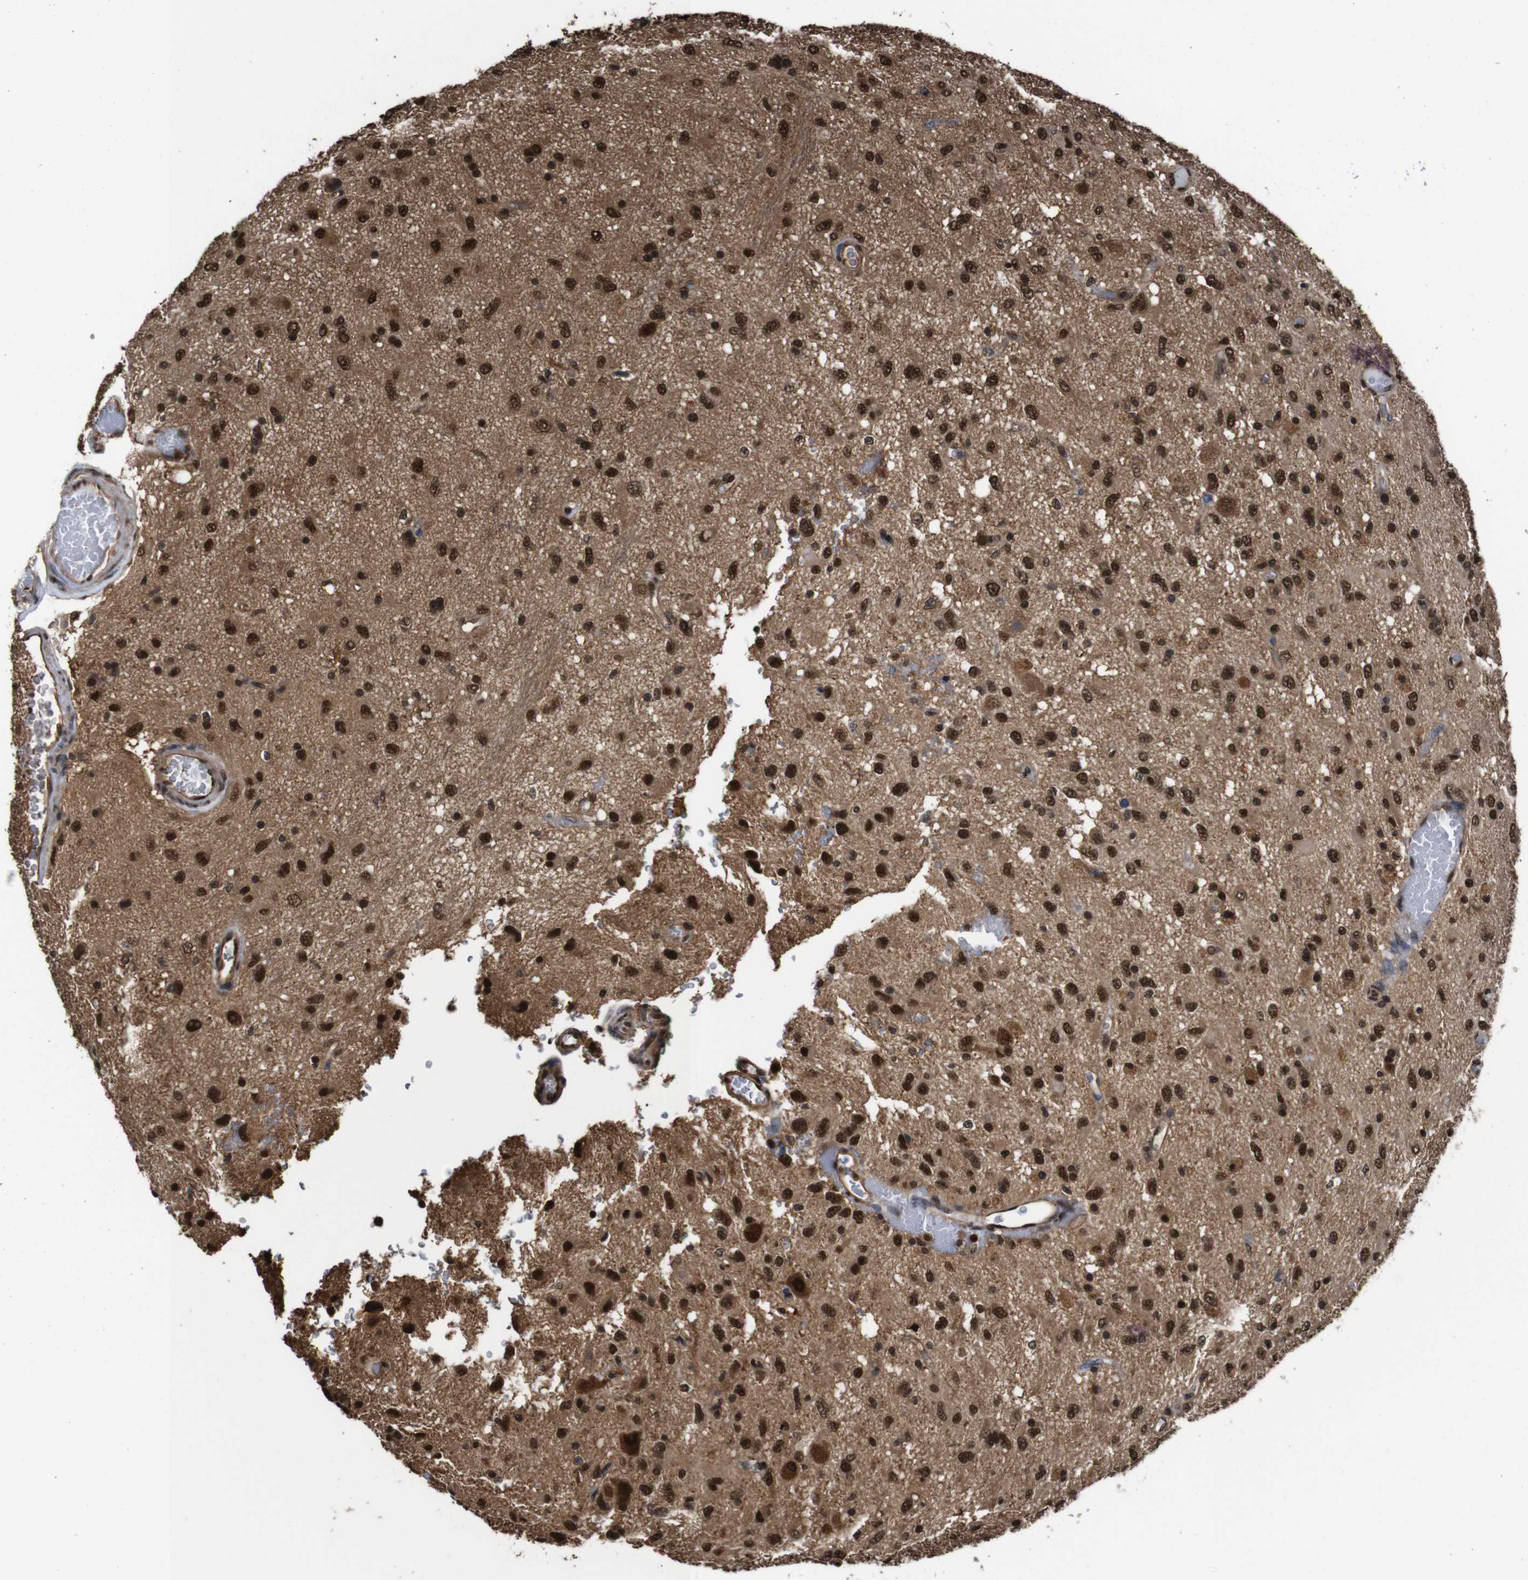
{"staining": {"intensity": "moderate", "quantity": ">75%", "location": "cytoplasmic/membranous,nuclear"}, "tissue": "glioma", "cell_type": "Tumor cells", "image_type": "cancer", "snomed": [{"axis": "morphology", "description": "Glioma, malignant, Low grade"}, {"axis": "topography", "description": "Brain"}], "caption": "Human malignant glioma (low-grade) stained with a brown dye displays moderate cytoplasmic/membranous and nuclear positive staining in about >75% of tumor cells.", "gene": "VCP", "patient": {"sex": "male", "age": 77}}